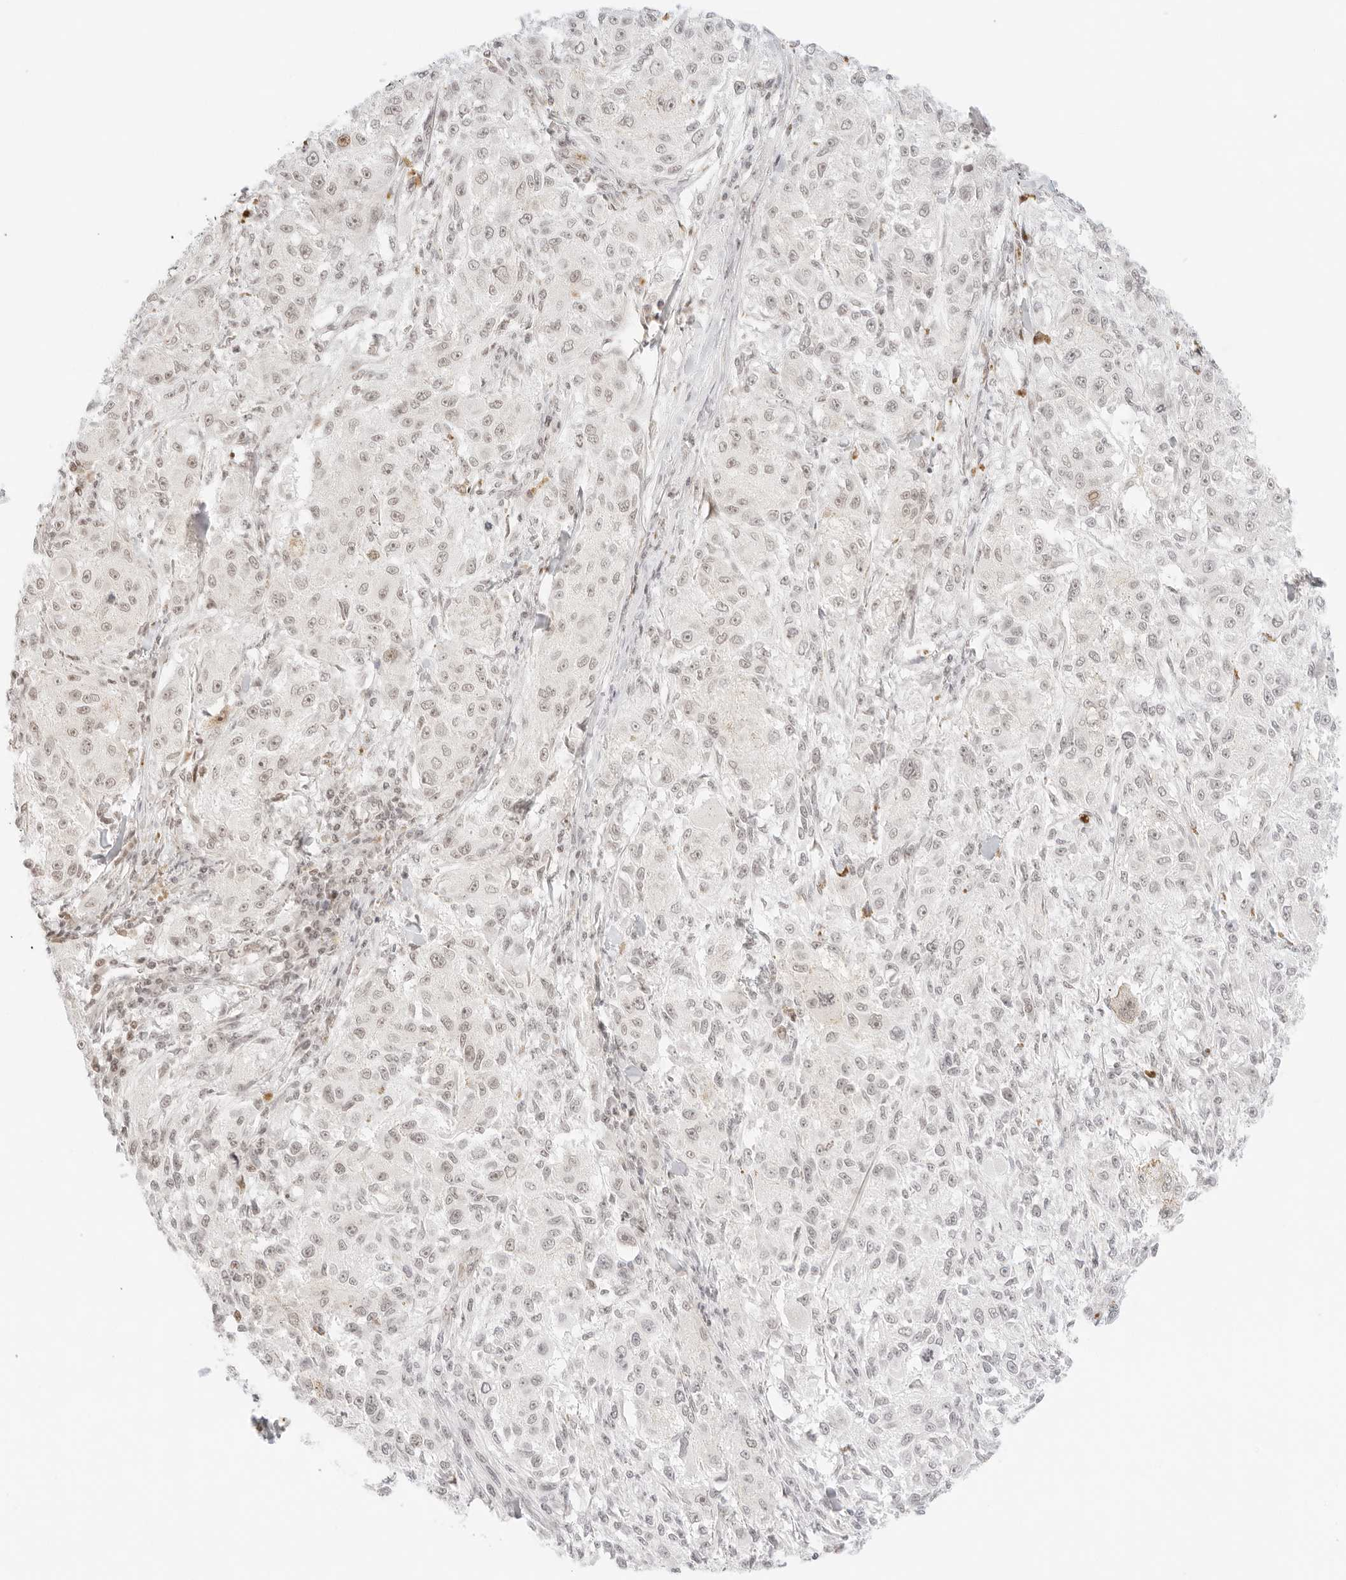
{"staining": {"intensity": "negative", "quantity": "none", "location": "none"}, "tissue": "melanoma", "cell_type": "Tumor cells", "image_type": "cancer", "snomed": [{"axis": "morphology", "description": "Necrosis, NOS"}, {"axis": "morphology", "description": "Malignant melanoma, NOS"}, {"axis": "topography", "description": "Skin"}], "caption": "Immunohistochemistry of malignant melanoma reveals no staining in tumor cells.", "gene": "GNAS", "patient": {"sex": "female", "age": 87}}